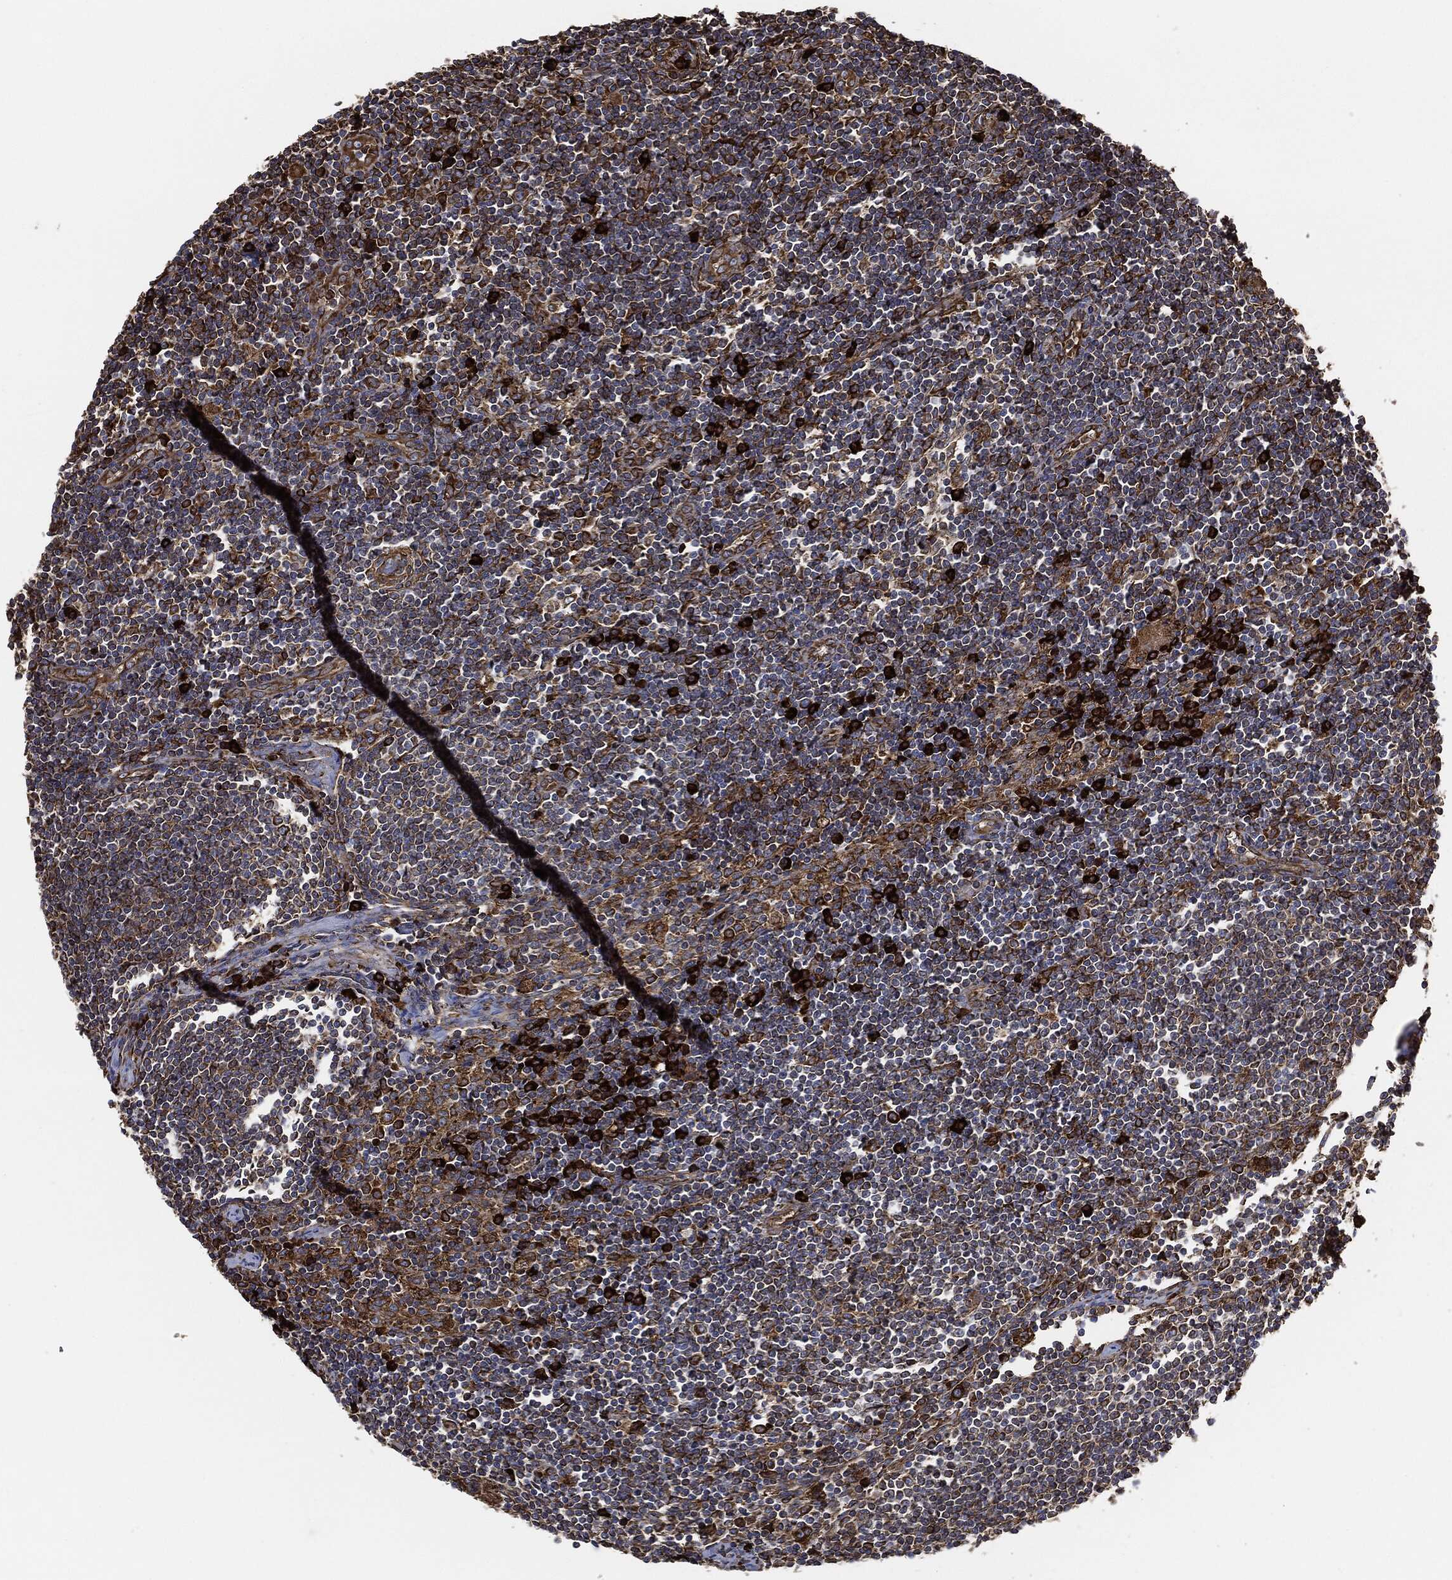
{"staining": {"intensity": "strong", "quantity": "<25%", "location": "cytoplasmic/membranous"}, "tissue": "lymph node", "cell_type": "Non-germinal center cells", "image_type": "normal", "snomed": [{"axis": "morphology", "description": "Normal tissue, NOS"}, {"axis": "morphology", "description": "Adenocarcinoma, NOS"}, {"axis": "topography", "description": "Lymph node"}, {"axis": "topography", "description": "Pancreas"}], "caption": "The photomicrograph exhibits a brown stain indicating the presence of a protein in the cytoplasmic/membranous of non-germinal center cells in lymph node. The staining was performed using DAB to visualize the protein expression in brown, while the nuclei were stained in blue with hematoxylin (Magnification: 20x).", "gene": "AMFR", "patient": {"sex": "female", "age": 58}}